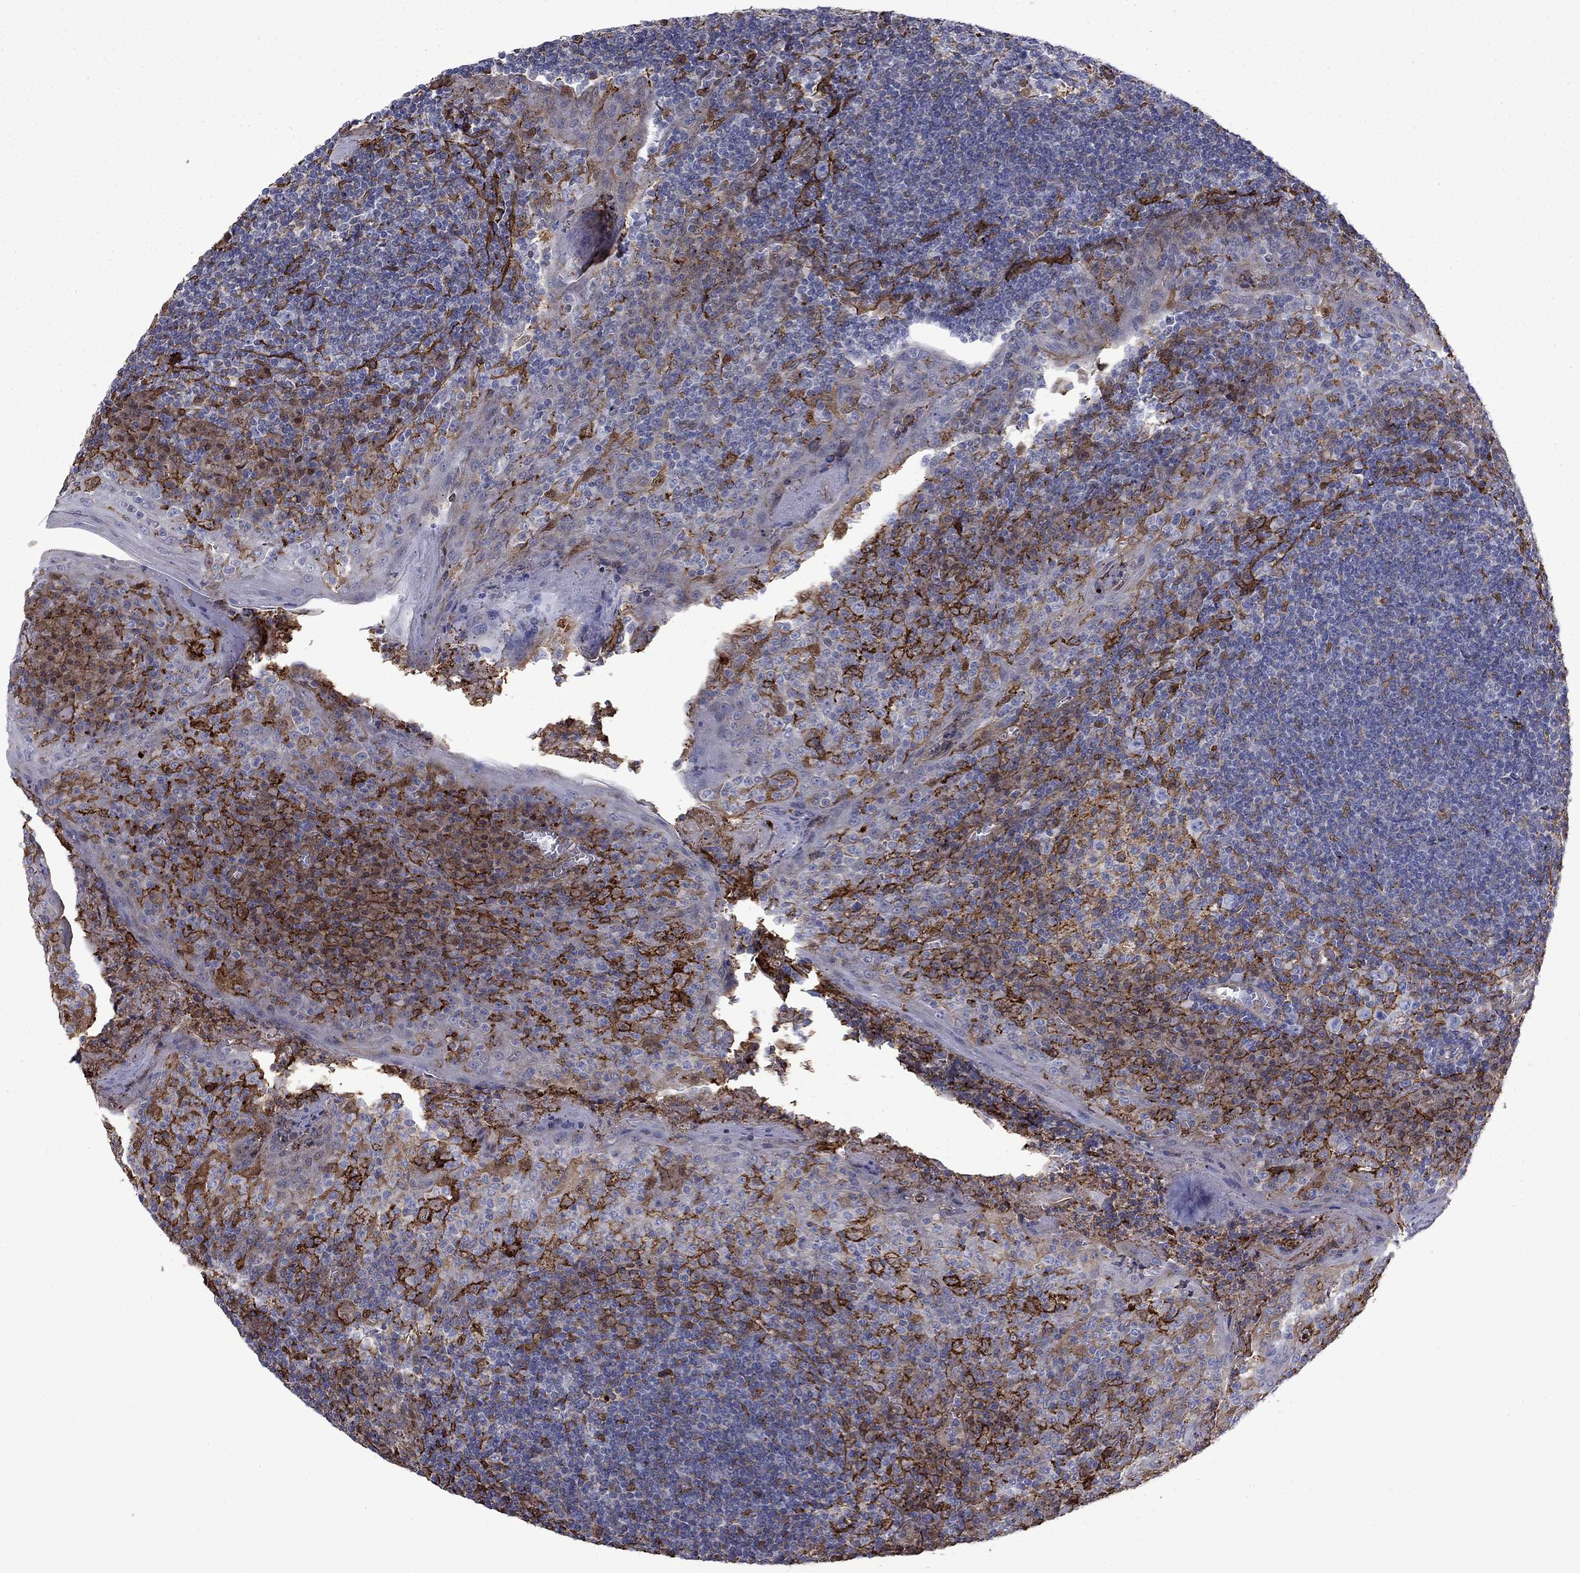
{"staining": {"intensity": "moderate", "quantity": "25%-75%", "location": "cytoplasmic/membranous"}, "tissue": "tonsil", "cell_type": "Germinal center cells", "image_type": "normal", "snomed": [{"axis": "morphology", "description": "Normal tissue, NOS"}, {"axis": "topography", "description": "Tonsil"}], "caption": "DAB (3,3'-diaminobenzidine) immunohistochemical staining of unremarkable tonsil reveals moderate cytoplasmic/membranous protein expression in approximately 25%-75% of germinal center cells. Using DAB (3,3'-diaminobenzidine) (brown) and hematoxylin (blue) stains, captured at high magnification using brightfield microscopy.", "gene": "PLAU", "patient": {"sex": "female", "age": 13}}